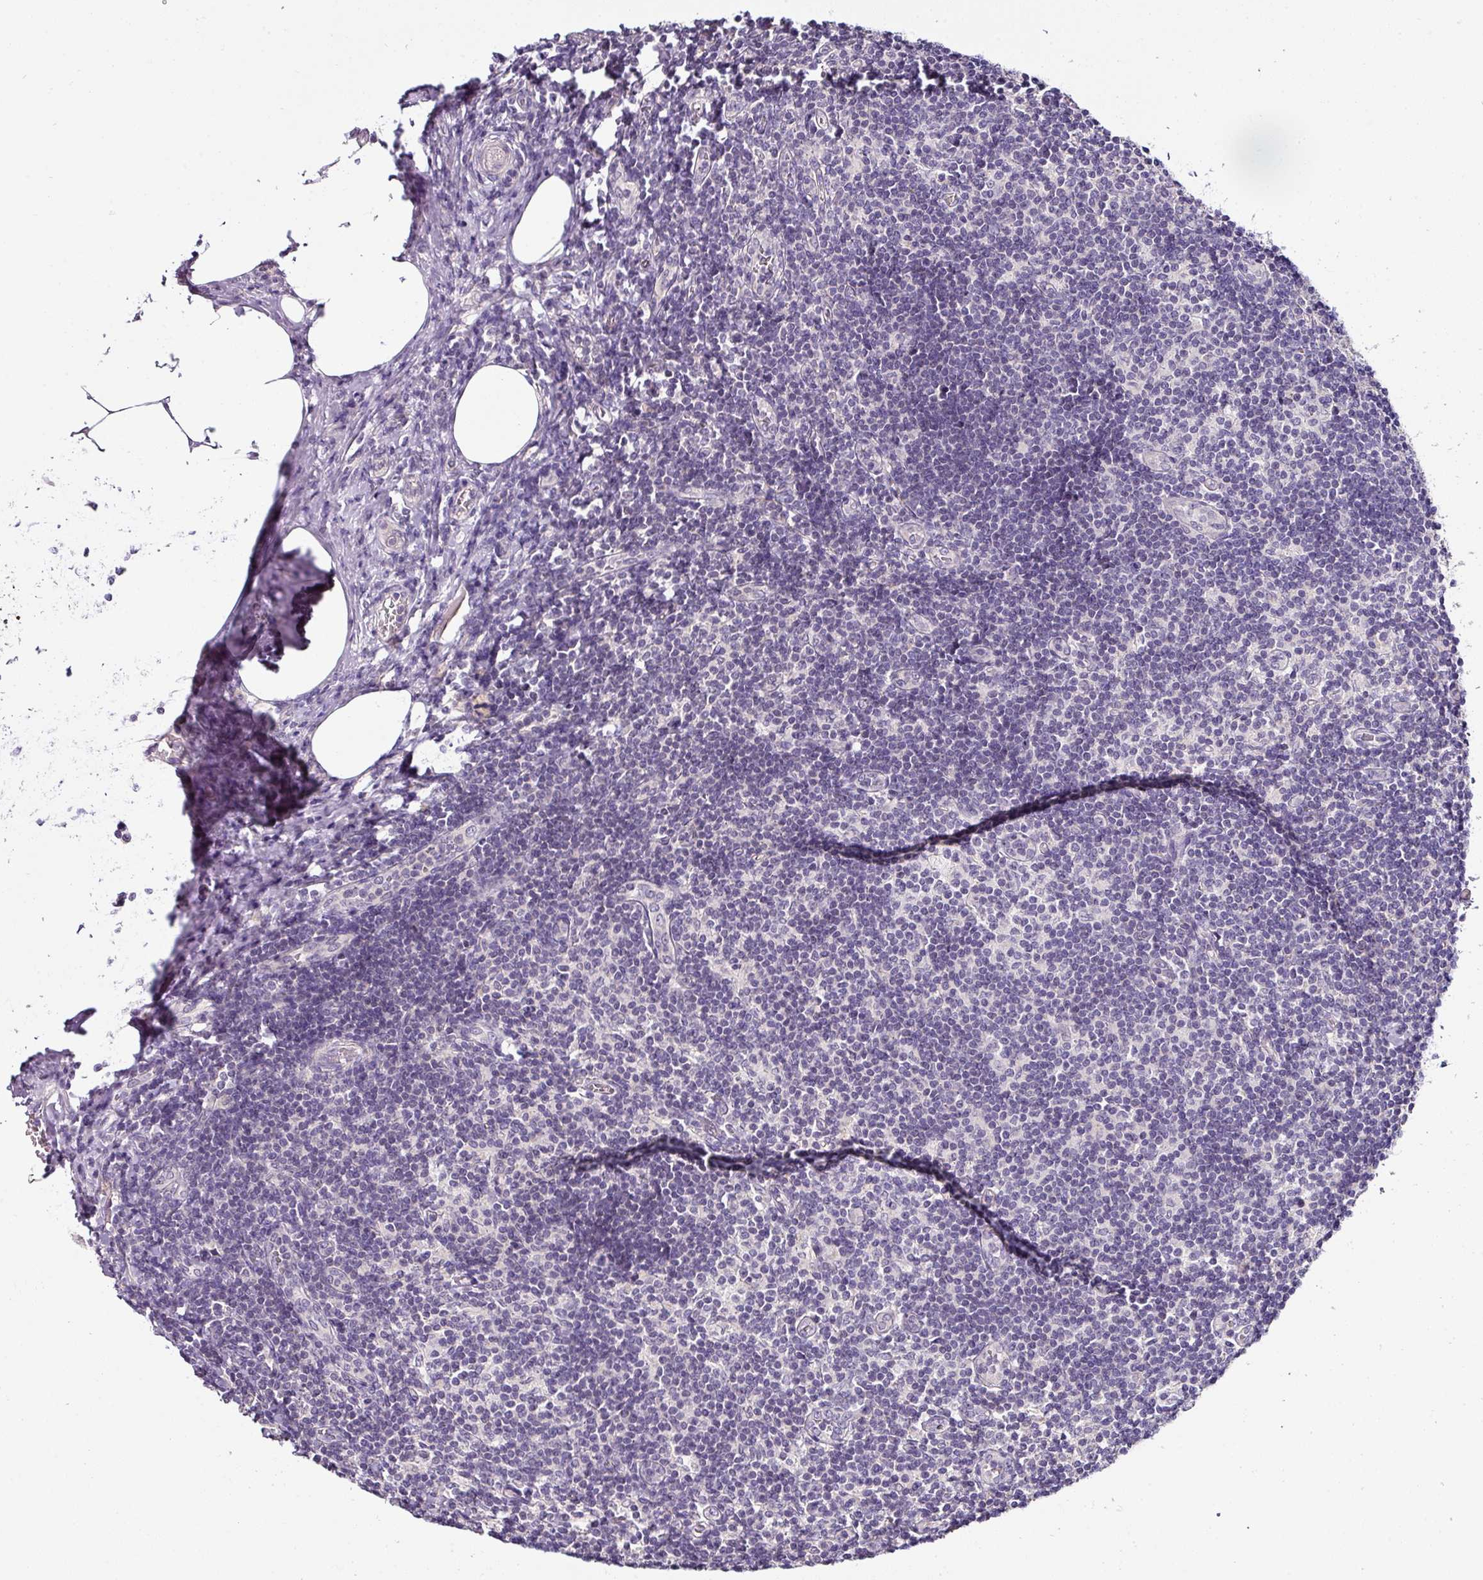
{"staining": {"intensity": "negative", "quantity": "none", "location": "none"}, "tissue": "lymph node", "cell_type": "Germinal center cells", "image_type": "normal", "snomed": [{"axis": "morphology", "description": "Normal tissue, NOS"}, {"axis": "topography", "description": "Lymph node"}], "caption": "Photomicrograph shows no protein expression in germinal center cells of benign lymph node.", "gene": "NAPSA", "patient": {"sex": "female", "age": 59}}